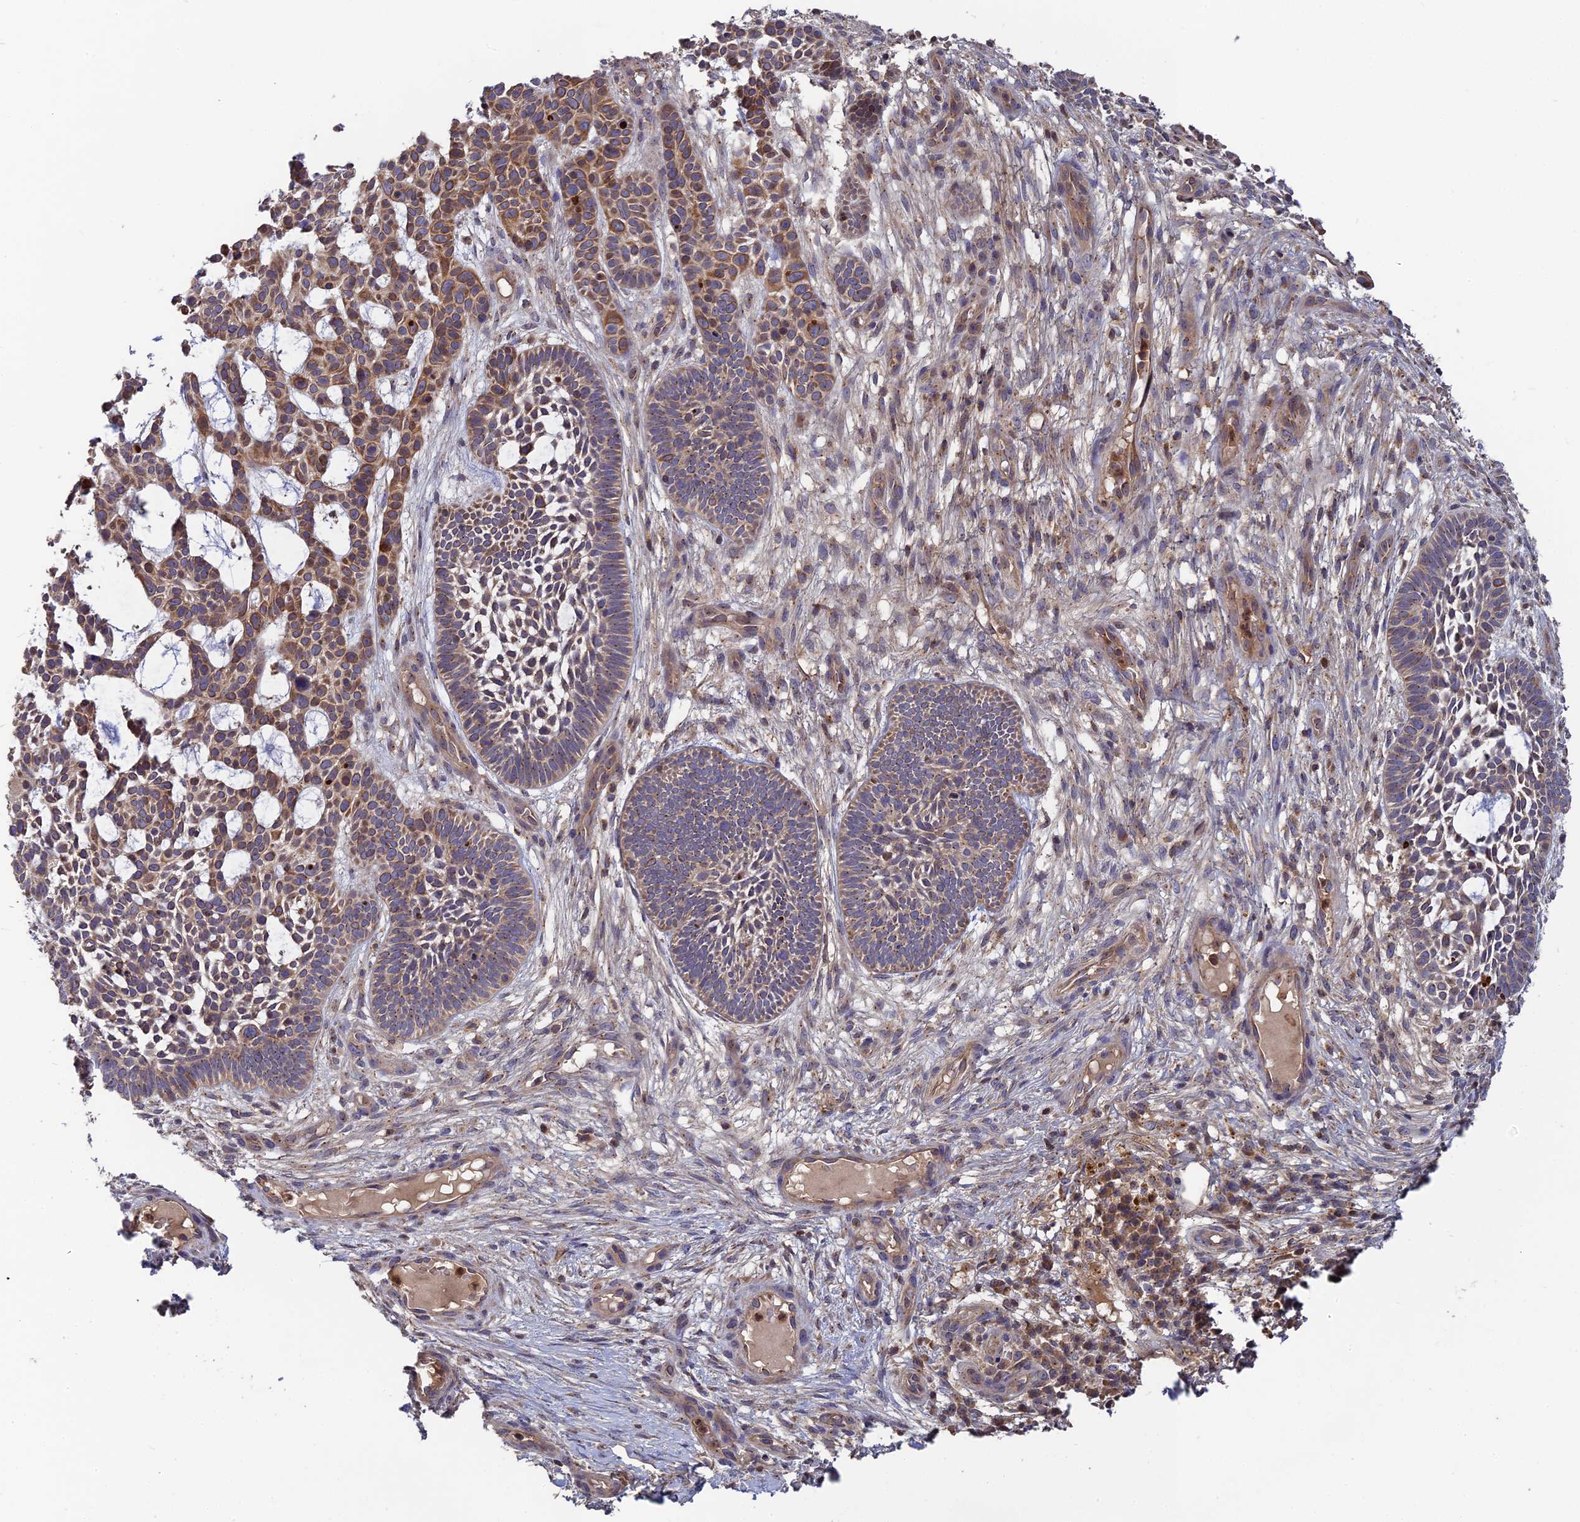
{"staining": {"intensity": "moderate", "quantity": "25%-75%", "location": "cytoplasmic/membranous"}, "tissue": "skin cancer", "cell_type": "Tumor cells", "image_type": "cancer", "snomed": [{"axis": "morphology", "description": "Basal cell carcinoma"}, {"axis": "topography", "description": "Skin"}], "caption": "Tumor cells demonstrate medium levels of moderate cytoplasmic/membranous positivity in about 25%-75% of cells in skin basal cell carcinoma.", "gene": "RPIA", "patient": {"sex": "male", "age": 89}}